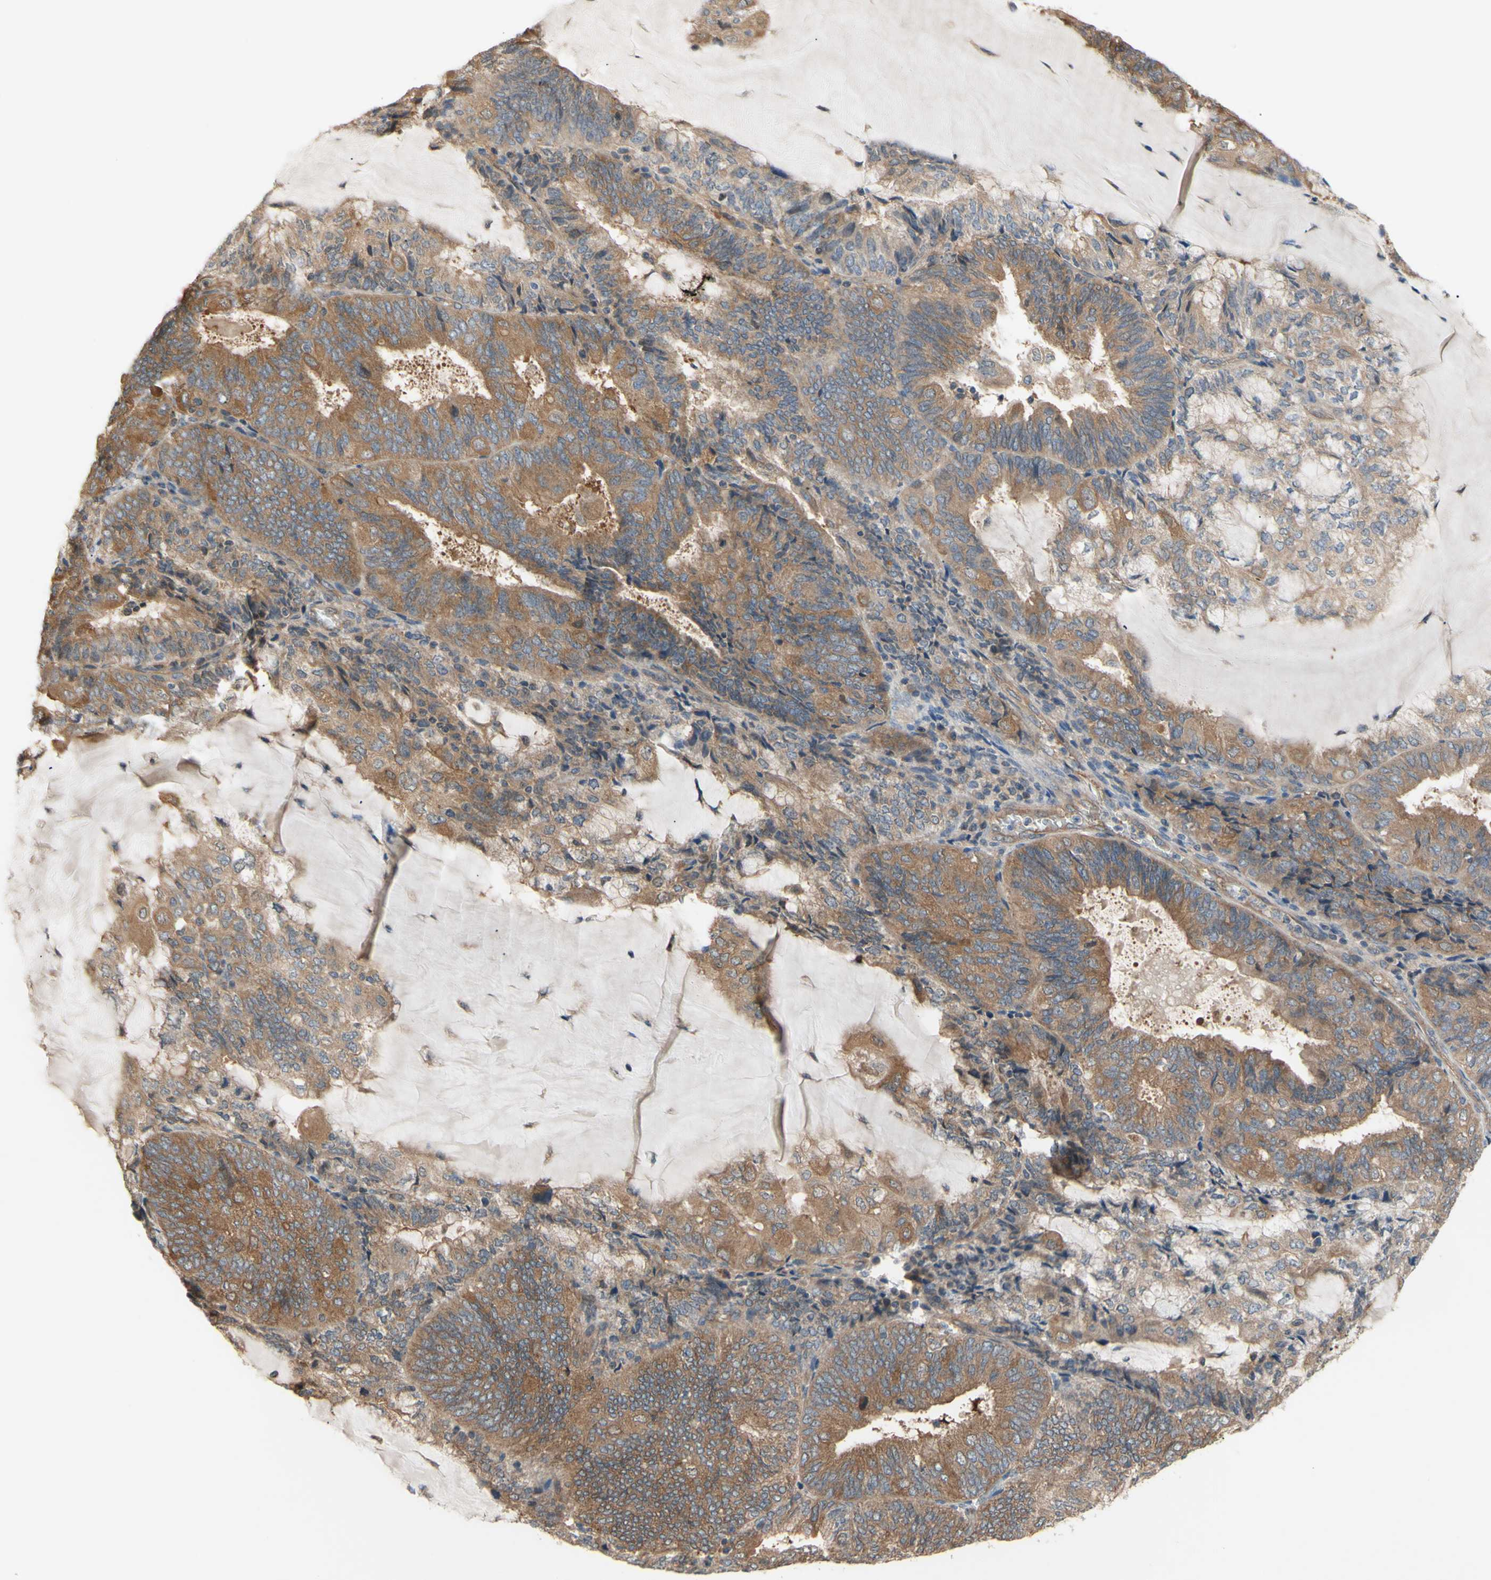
{"staining": {"intensity": "moderate", "quantity": ">75%", "location": "cytoplasmic/membranous"}, "tissue": "endometrial cancer", "cell_type": "Tumor cells", "image_type": "cancer", "snomed": [{"axis": "morphology", "description": "Adenocarcinoma, NOS"}, {"axis": "topography", "description": "Endometrium"}], "caption": "Protein staining of endometrial cancer tissue exhibits moderate cytoplasmic/membranous staining in approximately >75% of tumor cells.", "gene": "DYNLRB1", "patient": {"sex": "female", "age": 81}}